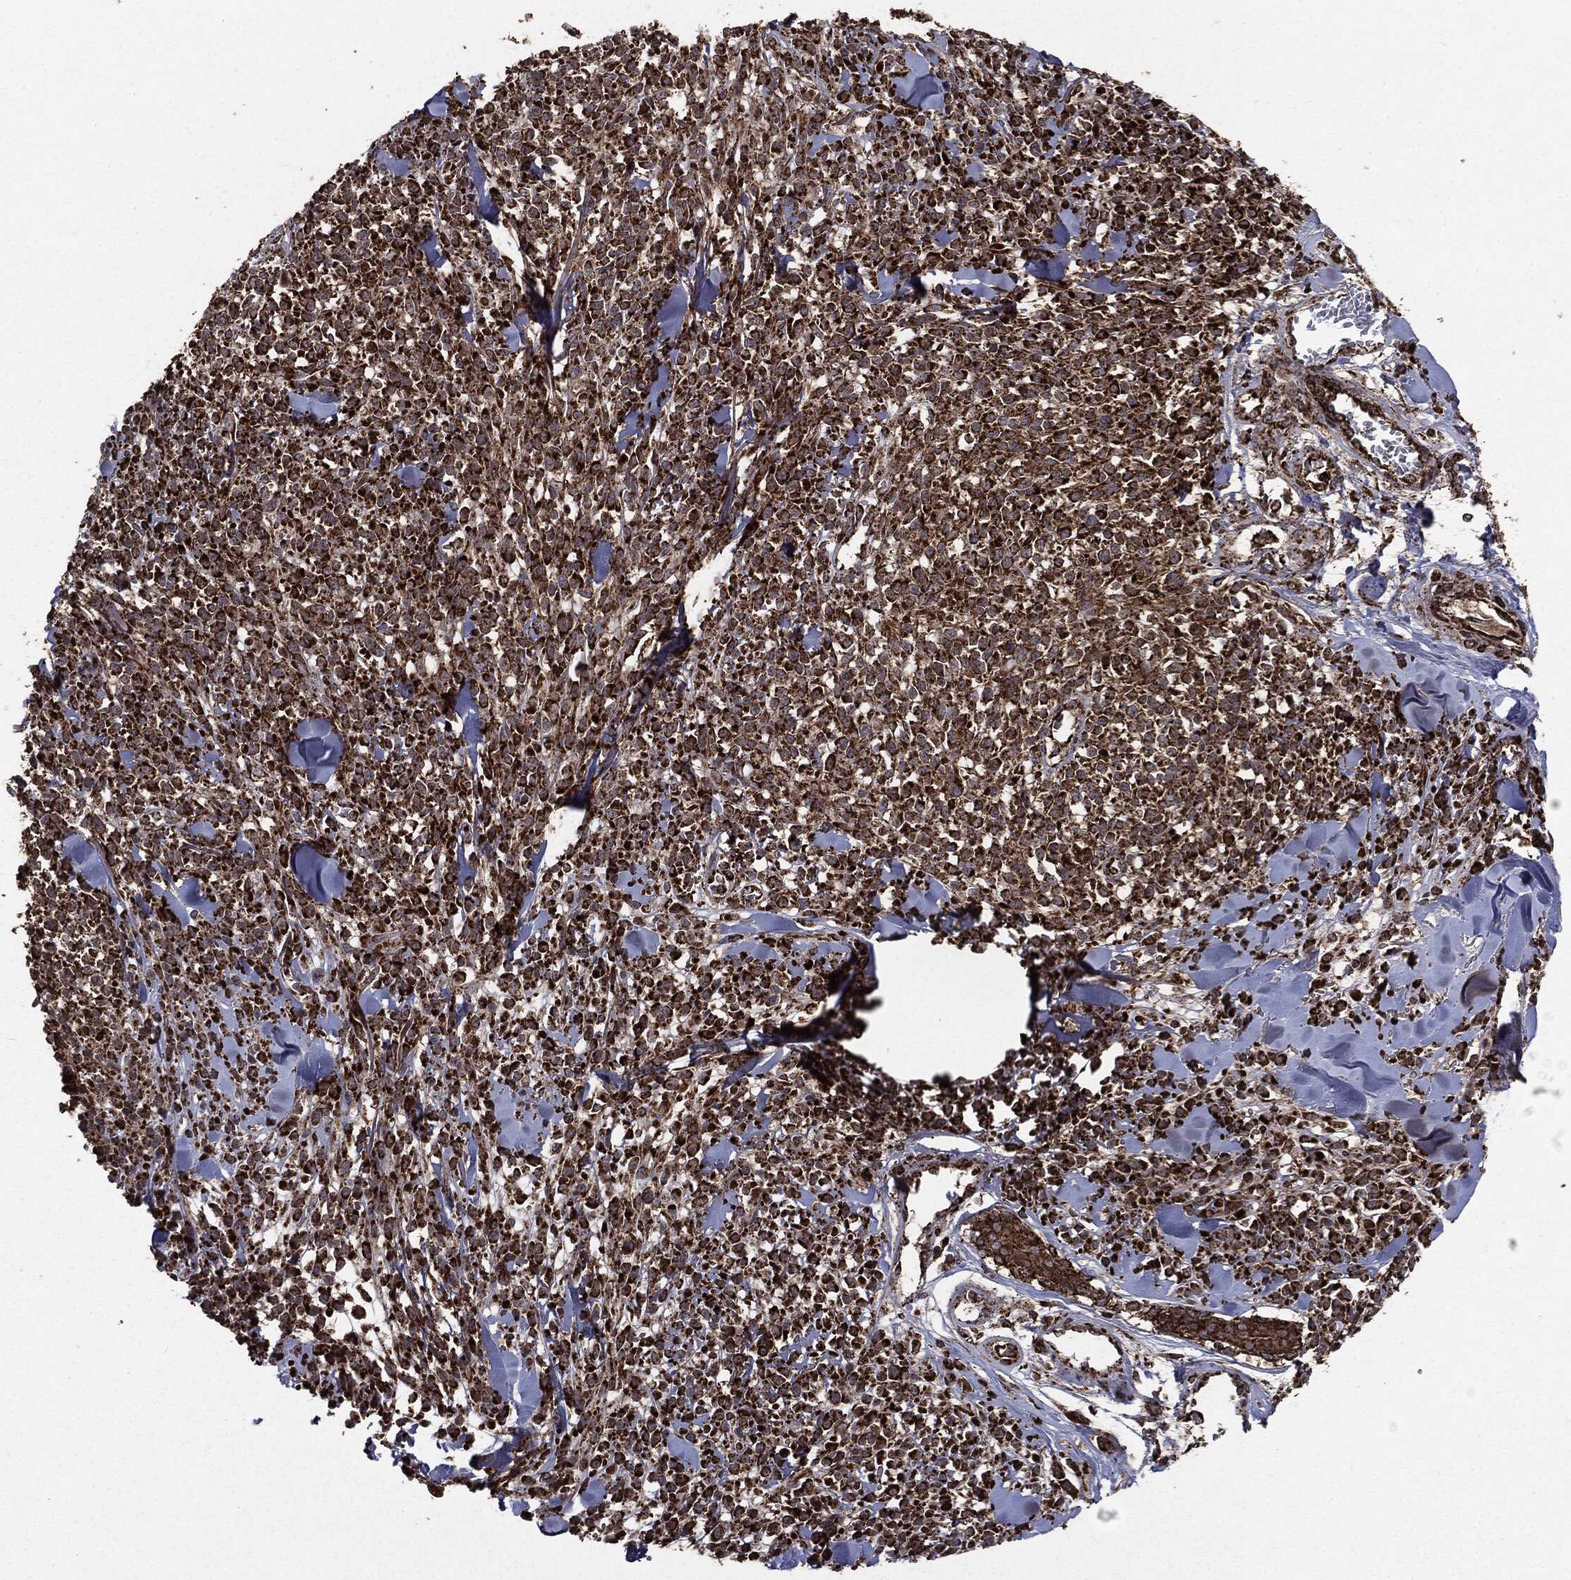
{"staining": {"intensity": "strong", "quantity": ">75%", "location": "cytoplasmic/membranous"}, "tissue": "melanoma", "cell_type": "Tumor cells", "image_type": "cancer", "snomed": [{"axis": "morphology", "description": "Malignant melanoma, NOS"}, {"axis": "topography", "description": "Skin"}, {"axis": "topography", "description": "Skin of trunk"}], "caption": "Immunohistochemical staining of human melanoma demonstrates high levels of strong cytoplasmic/membranous protein positivity in about >75% of tumor cells.", "gene": "MAP2K1", "patient": {"sex": "male", "age": 74}}